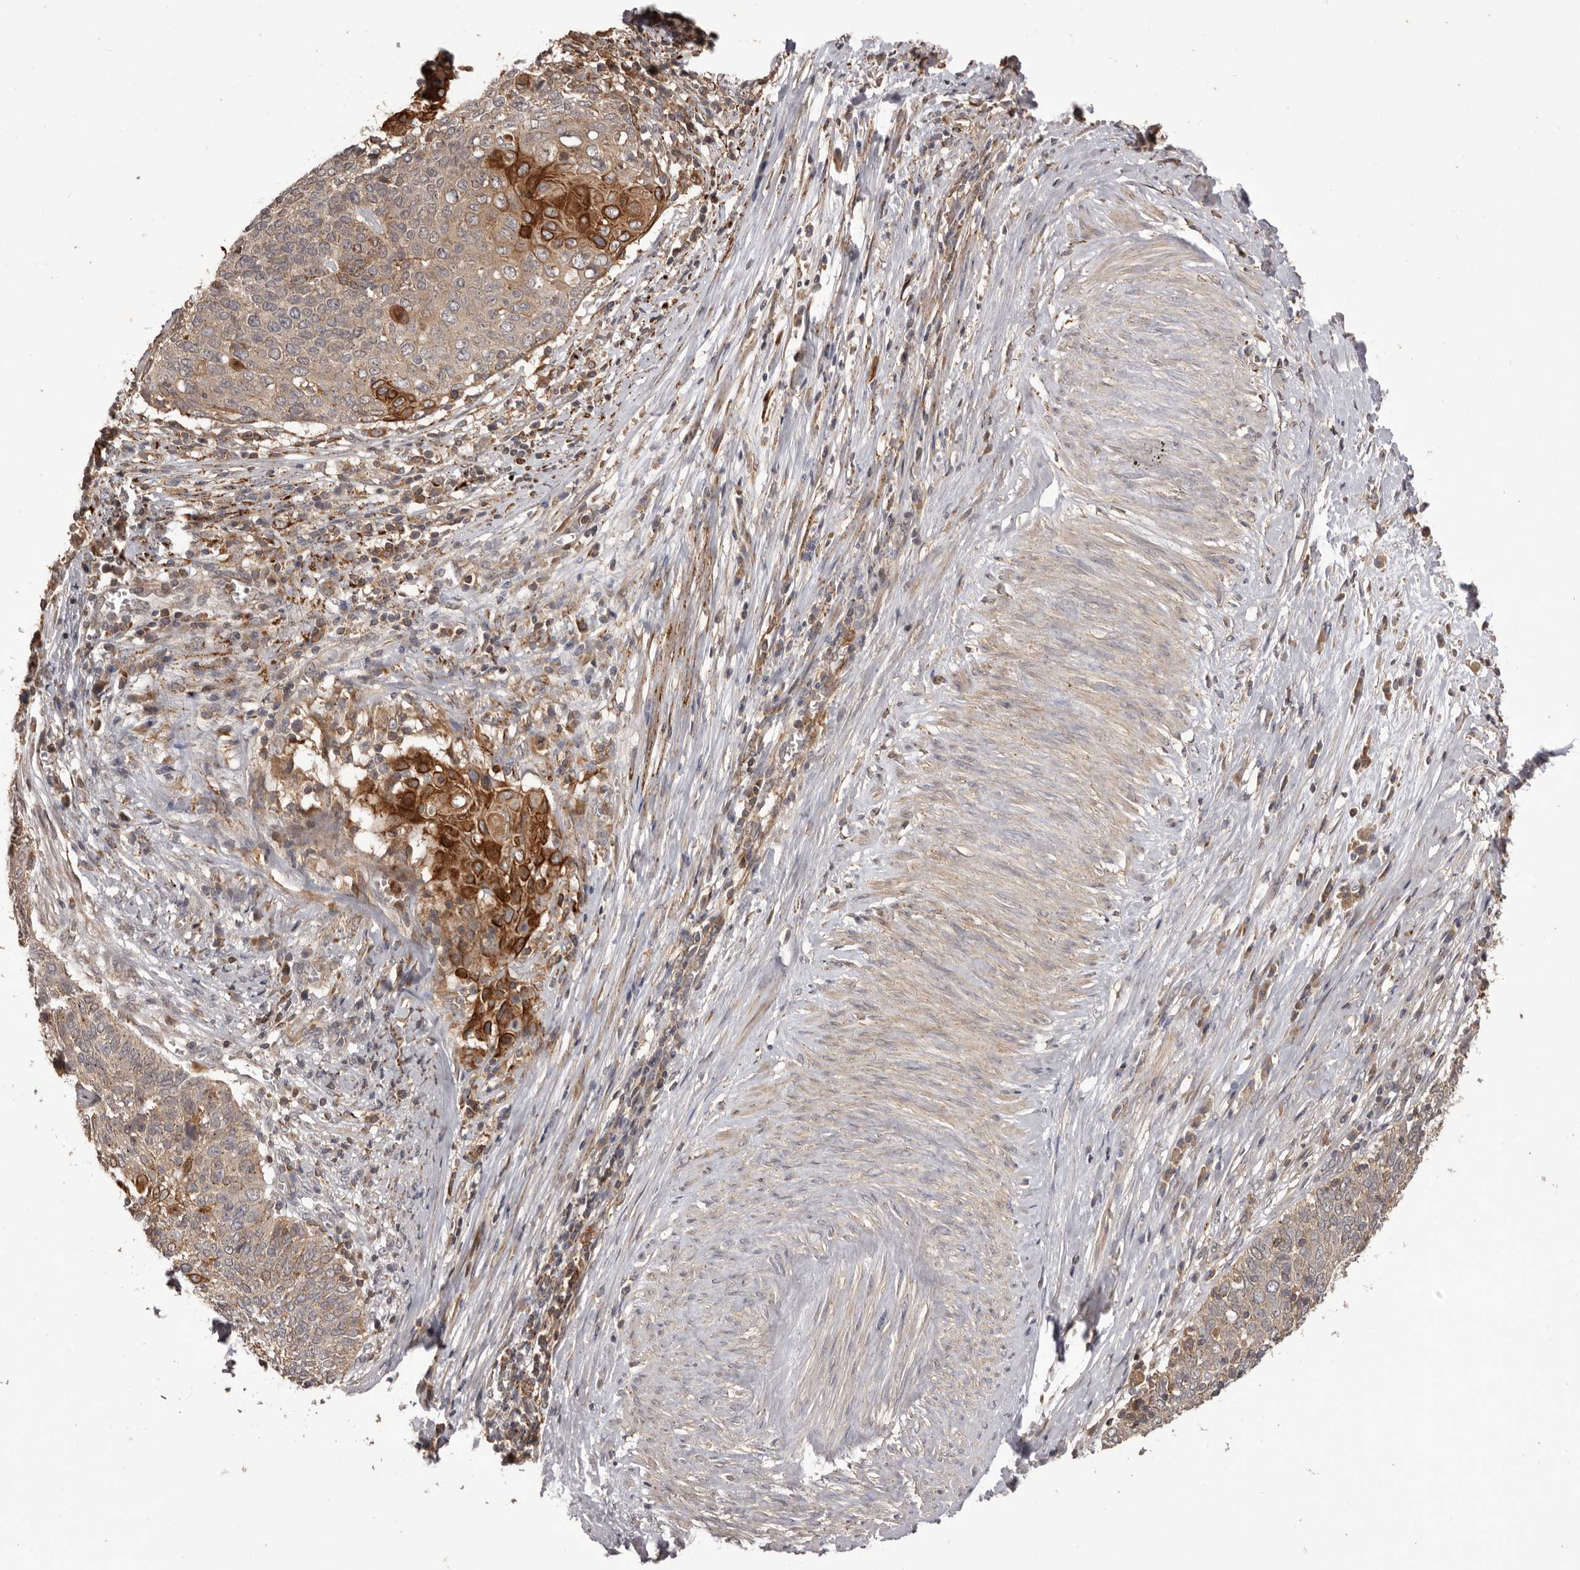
{"staining": {"intensity": "strong", "quantity": "<25%", "location": "cytoplasmic/membranous"}, "tissue": "cervical cancer", "cell_type": "Tumor cells", "image_type": "cancer", "snomed": [{"axis": "morphology", "description": "Squamous cell carcinoma, NOS"}, {"axis": "topography", "description": "Cervix"}], "caption": "Immunohistochemistry (IHC) (DAB (3,3'-diaminobenzidine)) staining of human cervical cancer shows strong cytoplasmic/membranous protein expression in approximately <25% of tumor cells.", "gene": "GLIPR2", "patient": {"sex": "female", "age": 39}}